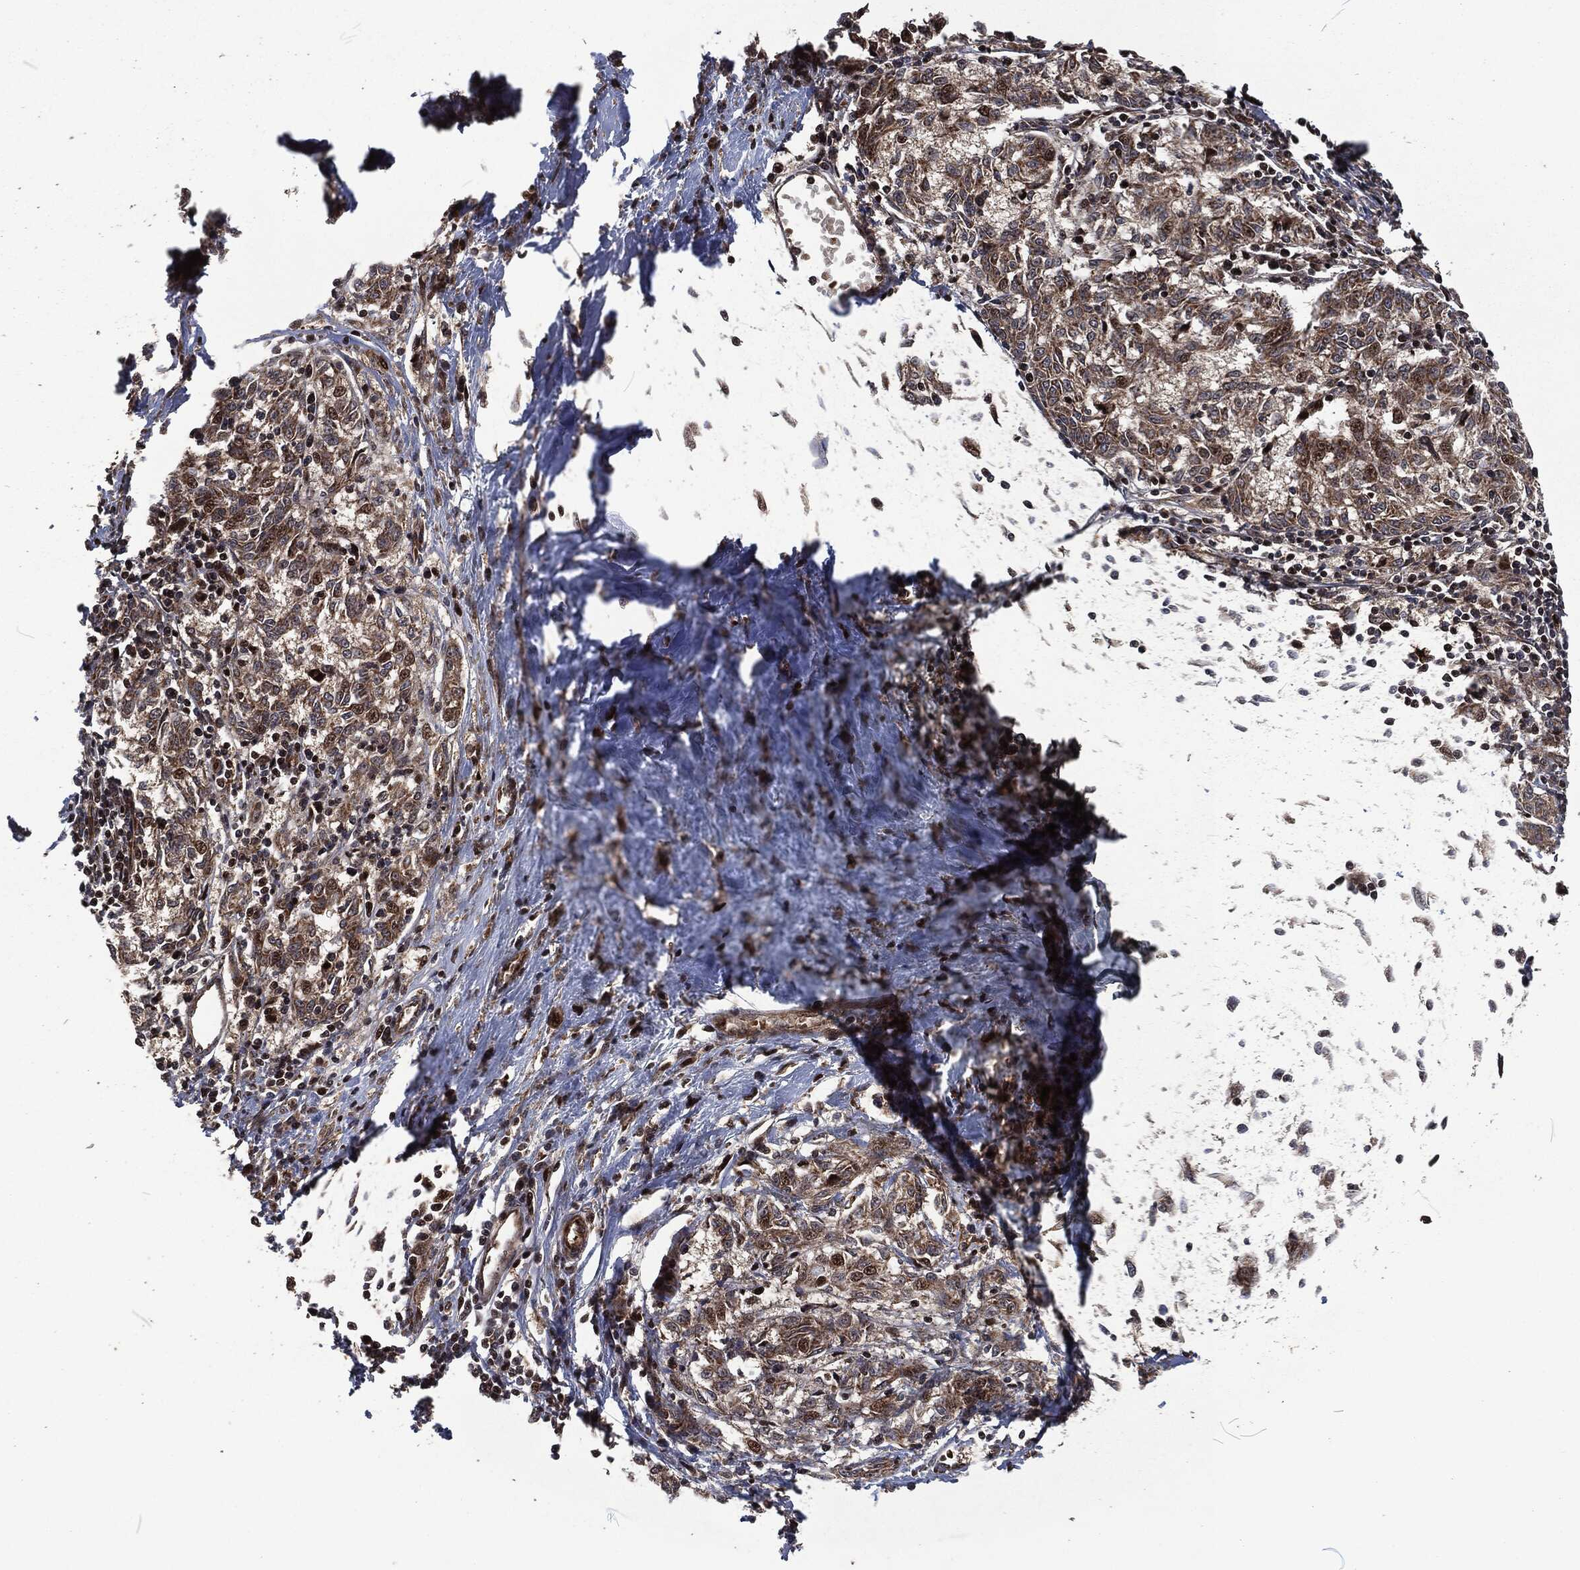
{"staining": {"intensity": "moderate", "quantity": "<25%", "location": "cytoplasmic/membranous"}, "tissue": "melanoma", "cell_type": "Tumor cells", "image_type": "cancer", "snomed": [{"axis": "morphology", "description": "Malignant melanoma, NOS"}, {"axis": "topography", "description": "Skin"}], "caption": "The image displays immunohistochemical staining of melanoma. There is moderate cytoplasmic/membranous expression is present in approximately <25% of tumor cells.", "gene": "CMPK2", "patient": {"sex": "female", "age": 72}}